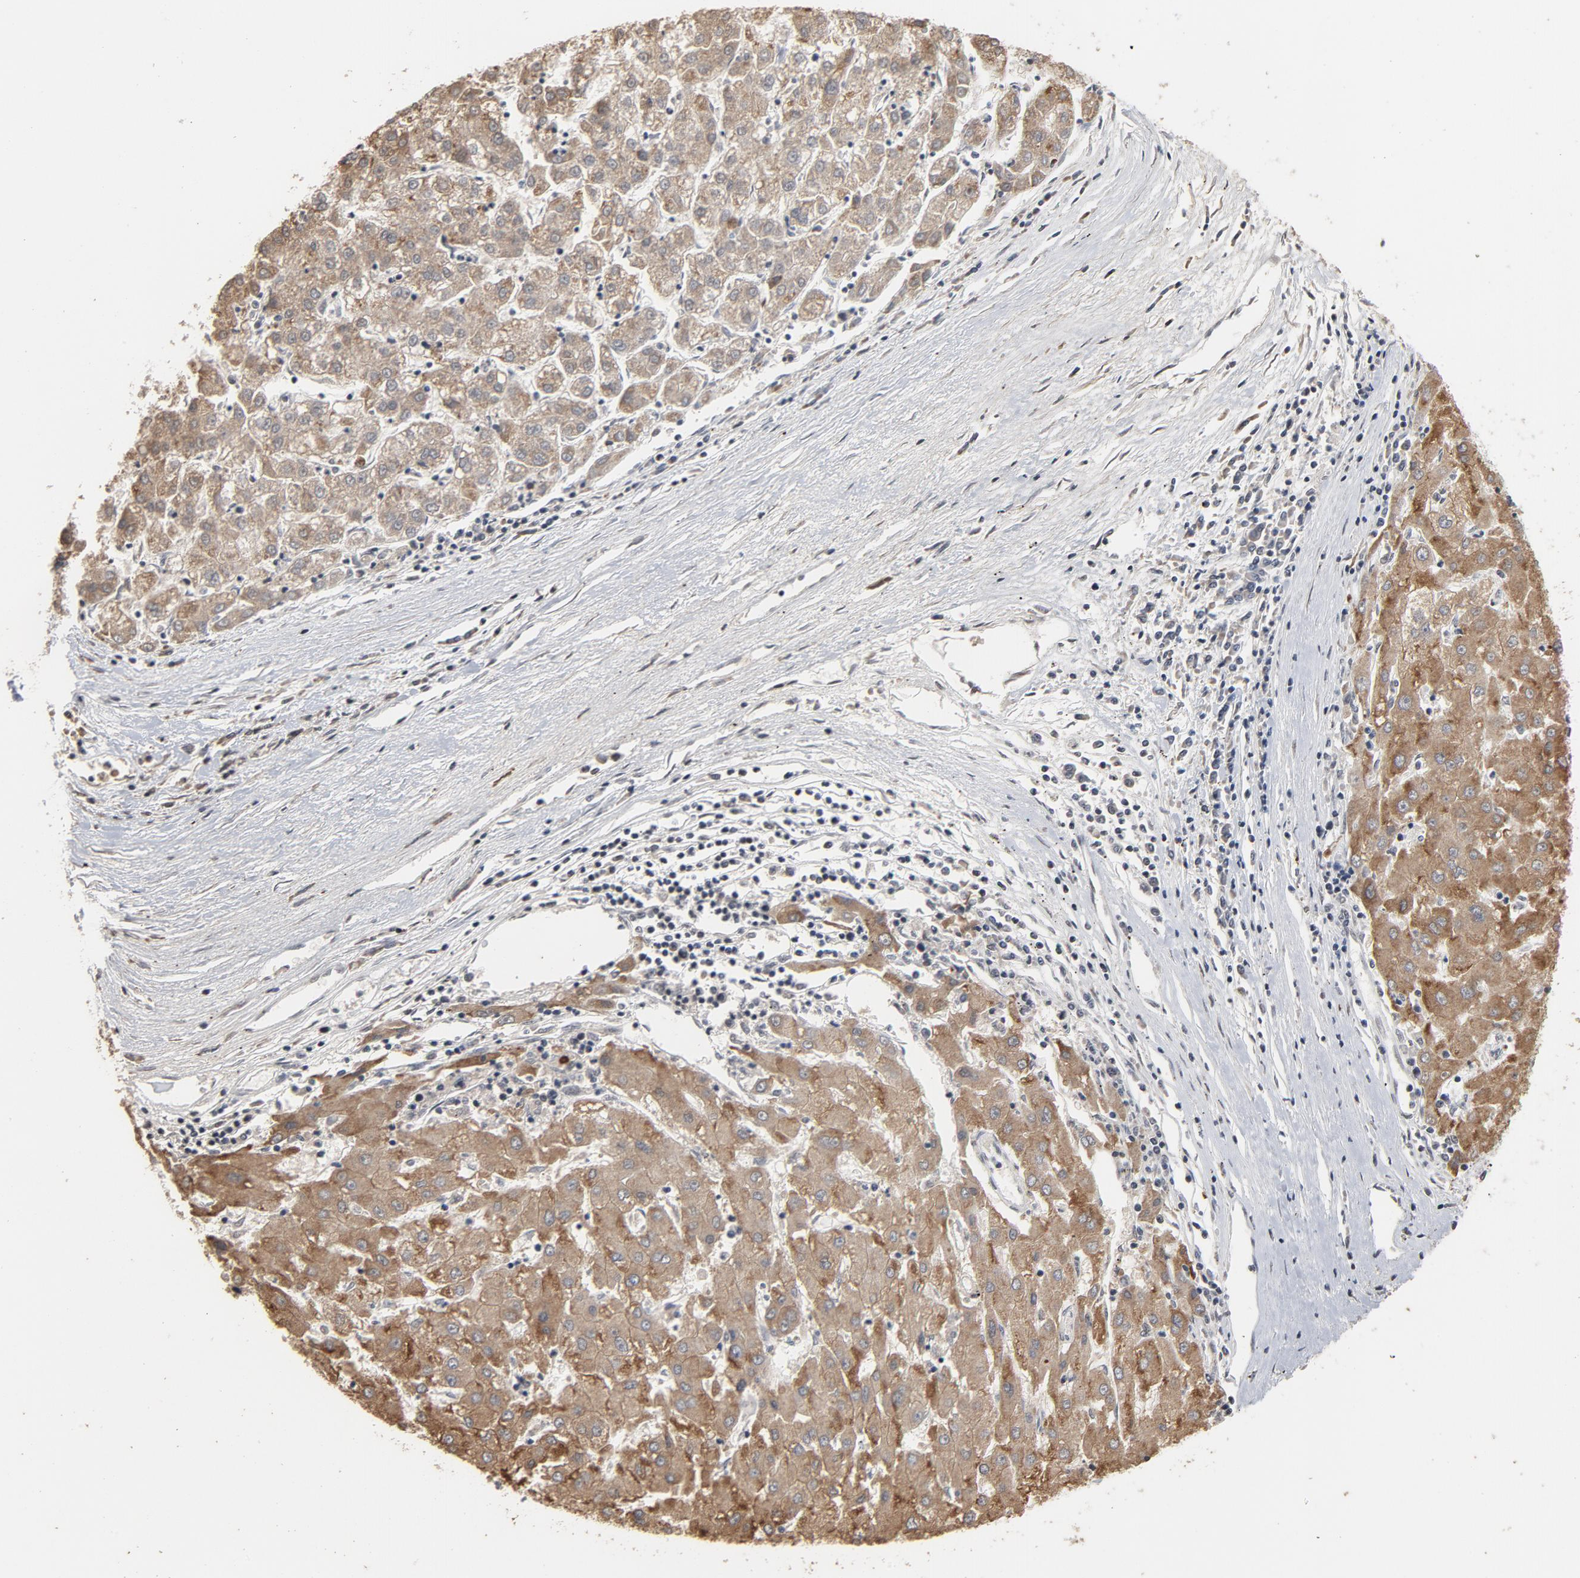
{"staining": {"intensity": "moderate", "quantity": ">75%", "location": "cytoplasmic/membranous"}, "tissue": "liver cancer", "cell_type": "Tumor cells", "image_type": "cancer", "snomed": [{"axis": "morphology", "description": "Carcinoma, Hepatocellular, NOS"}, {"axis": "topography", "description": "Liver"}], "caption": "Immunohistochemistry photomicrograph of liver cancer (hepatocellular carcinoma) stained for a protein (brown), which shows medium levels of moderate cytoplasmic/membranous expression in approximately >75% of tumor cells.", "gene": "MRE11", "patient": {"sex": "male", "age": 72}}